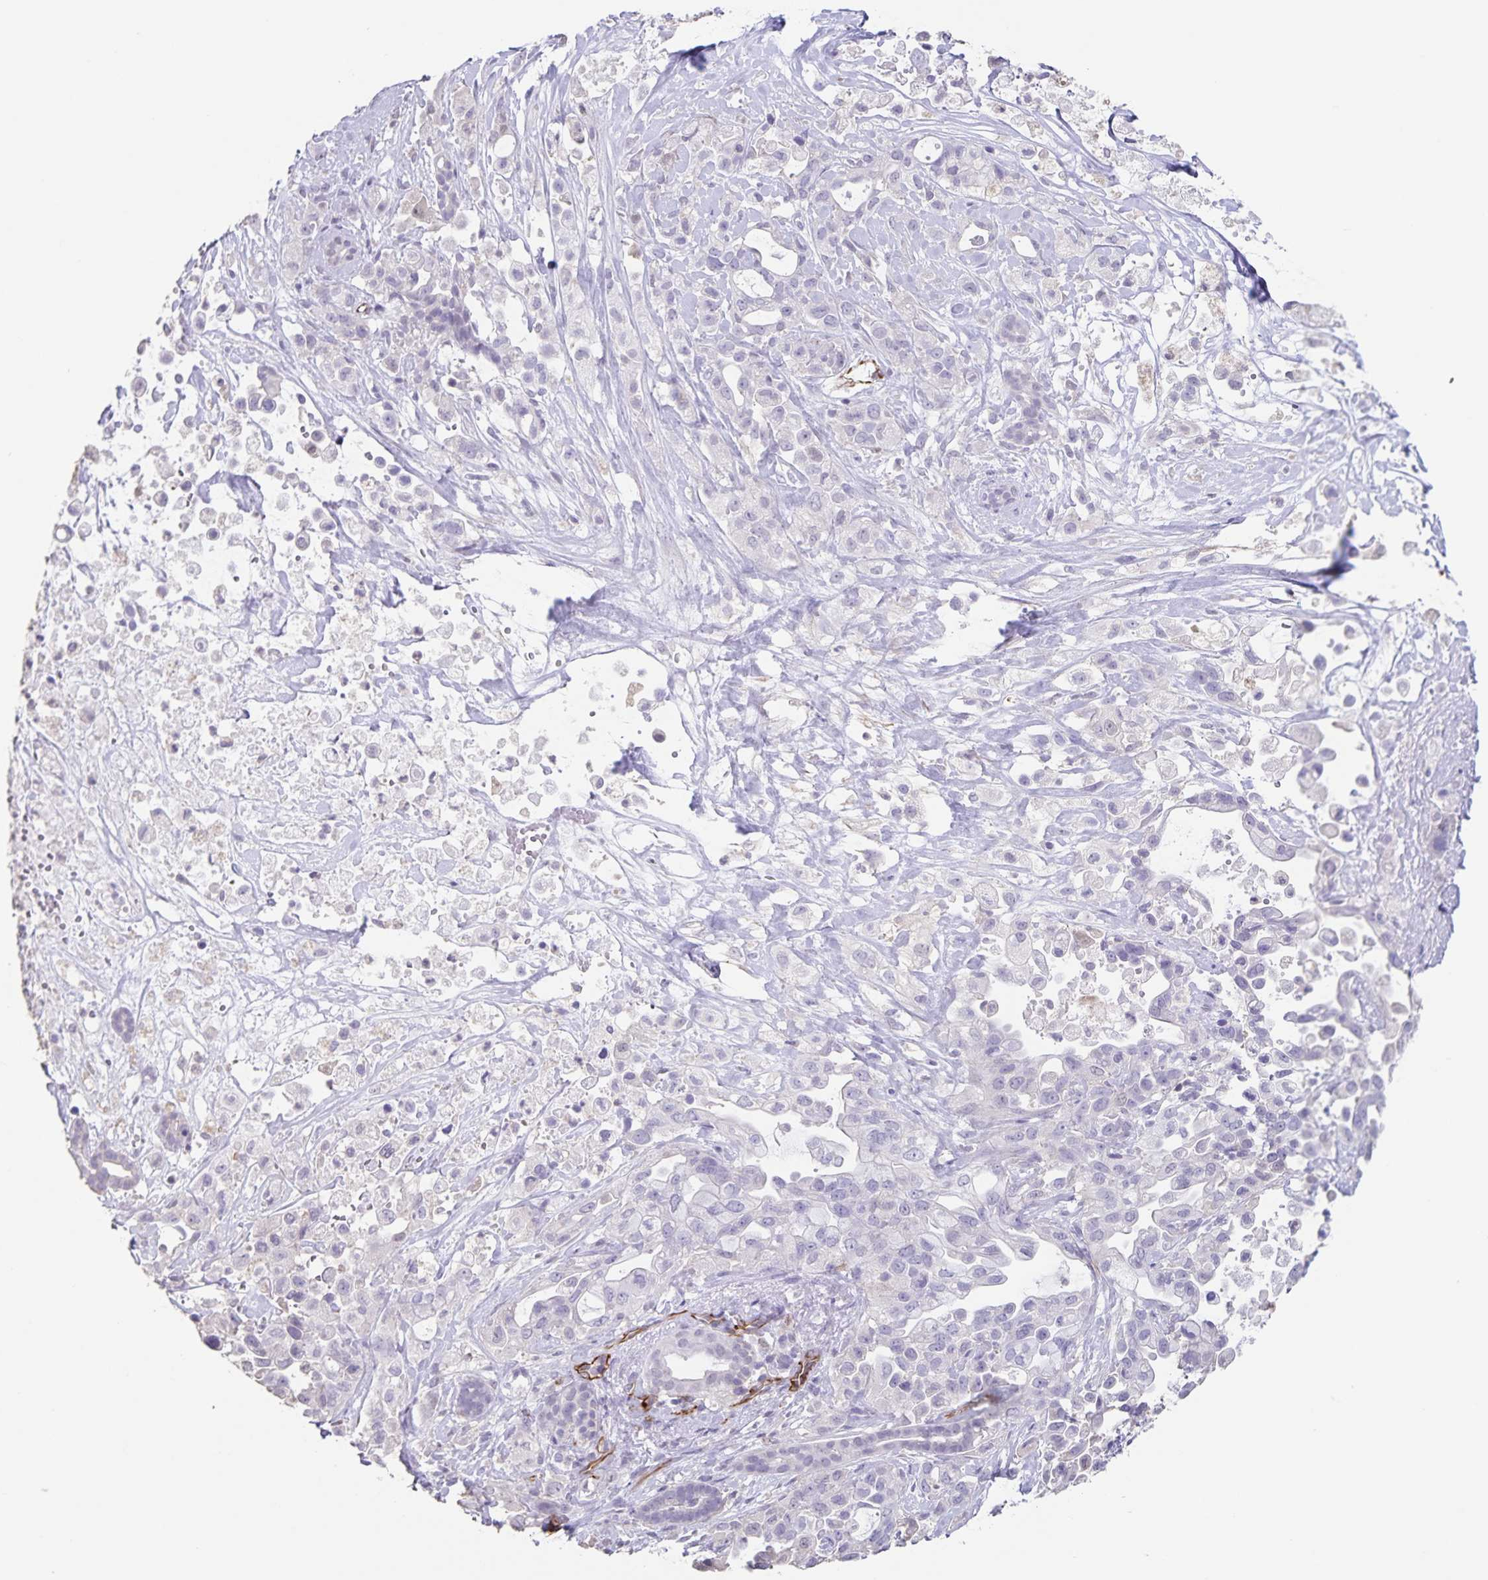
{"staining": {"intensity": "negative", "quantity": "none", "location": "none"}, "tissue": "pancreatic cancer", "cell_type": "Tumor cells", "image_type": "cancer", "snomed": [{"axis": "morphology", "description": "Adenocarcinoma, NOS"}, {"axis": "topography", "description": "Pancreas"}], "caption": "Tumor cells are negative for protein expression in human pancreatic adenocarcinoma.", "gene": "SYNM", "patient": {"sex": "male", "age": 44}}